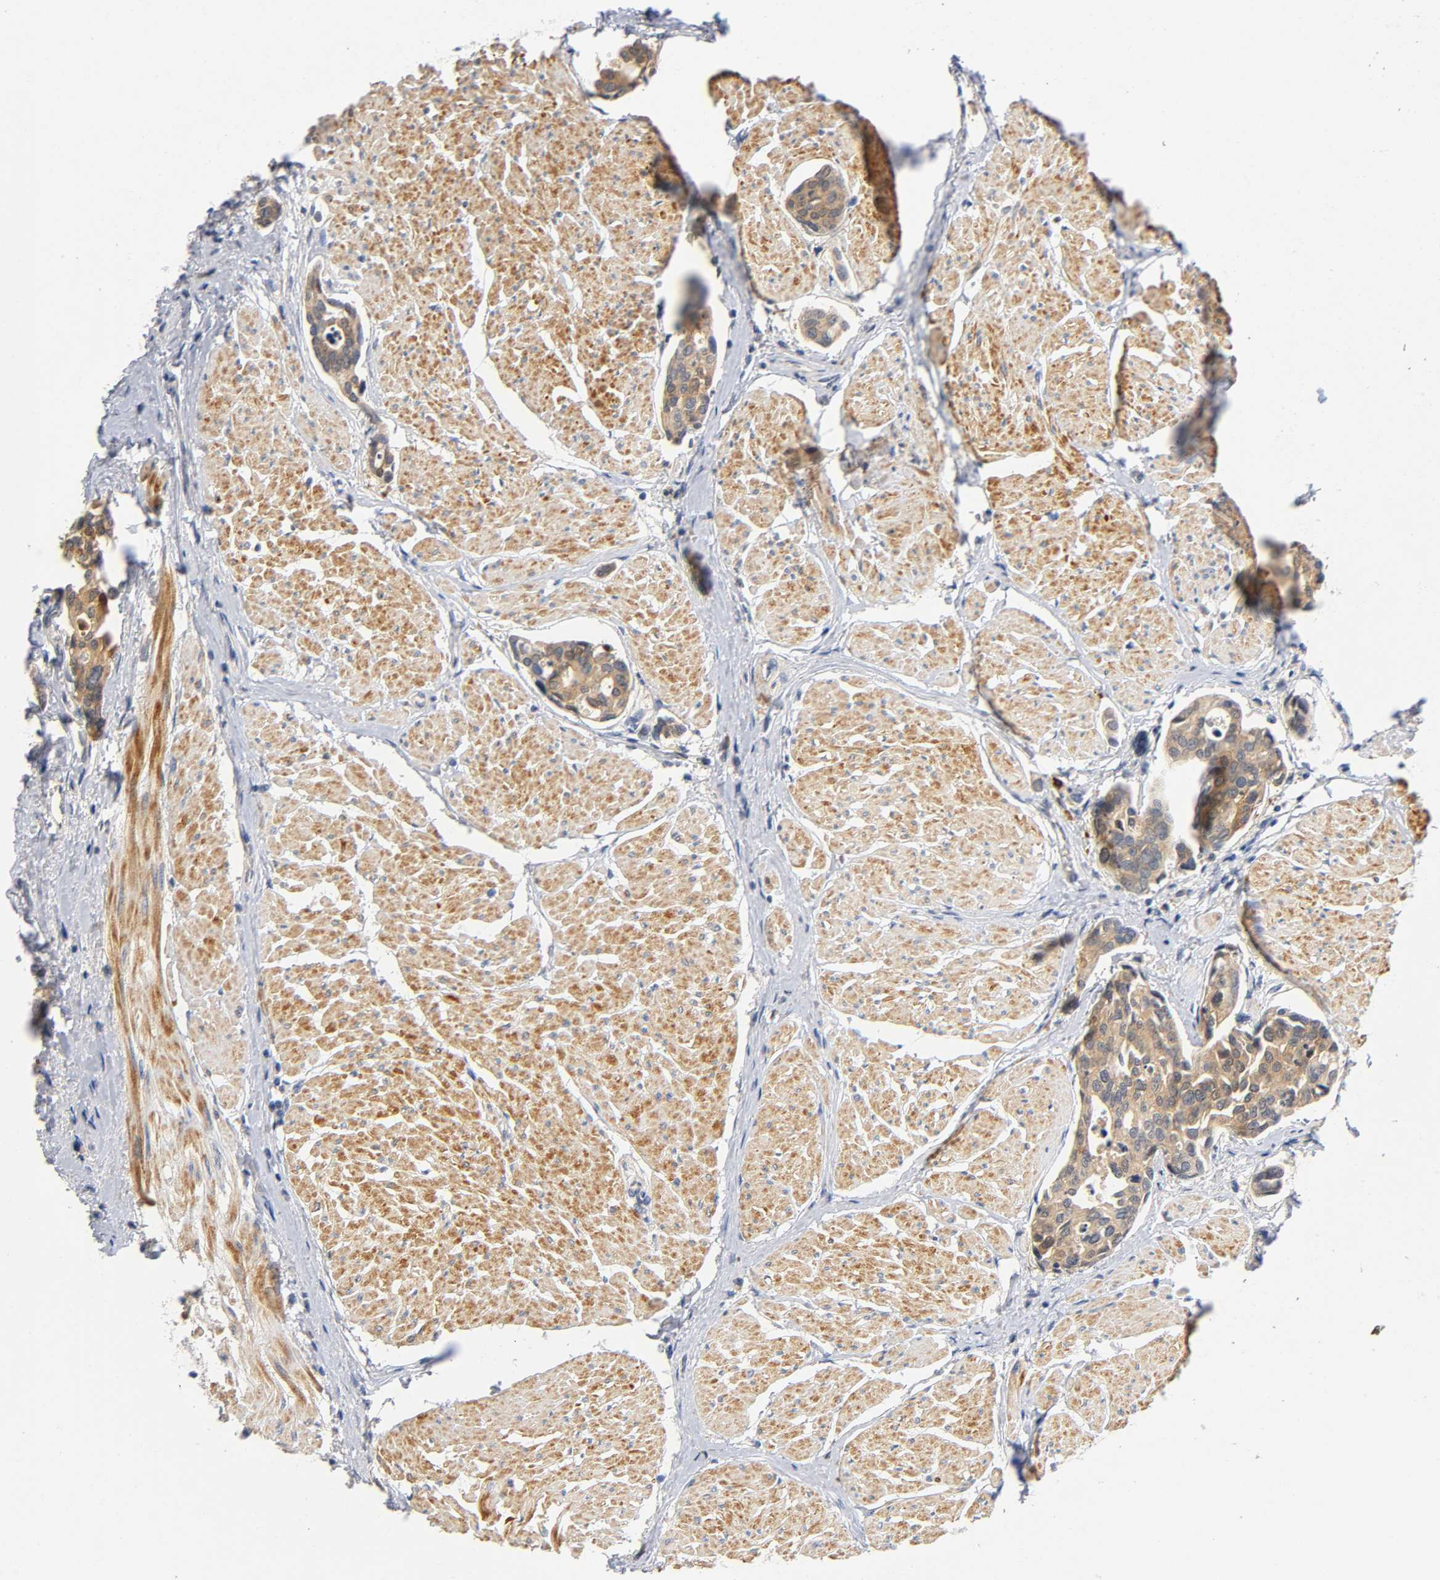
{"staining": {"intensity": "moderate", "quantity": ">75%", "location": "cytoplasmic/membranous"}, "tissue": "urothelial cancer", "cell_type": "Tumor cells", "image_type": "cancer", "snomed": [{"axis": "morphology", "description": "Urothelial carcinoma, High grade"}, {"axis": "topography", "description": "Urinary bladder"}], "caption": "The immunohistochemical stain highlights moderate cytoplasmic/membranous positivity in tumor cells of urothelial cancer tissue. The staining was performed using DAB (3,3'-diaminobenzidine) to visualize the protein expression in brown, while the nuclei were stained in blue with hematoxylin (Magnification: 20x).", "gene": "TNC", "patient": {"sex": "male", "age": 78}}